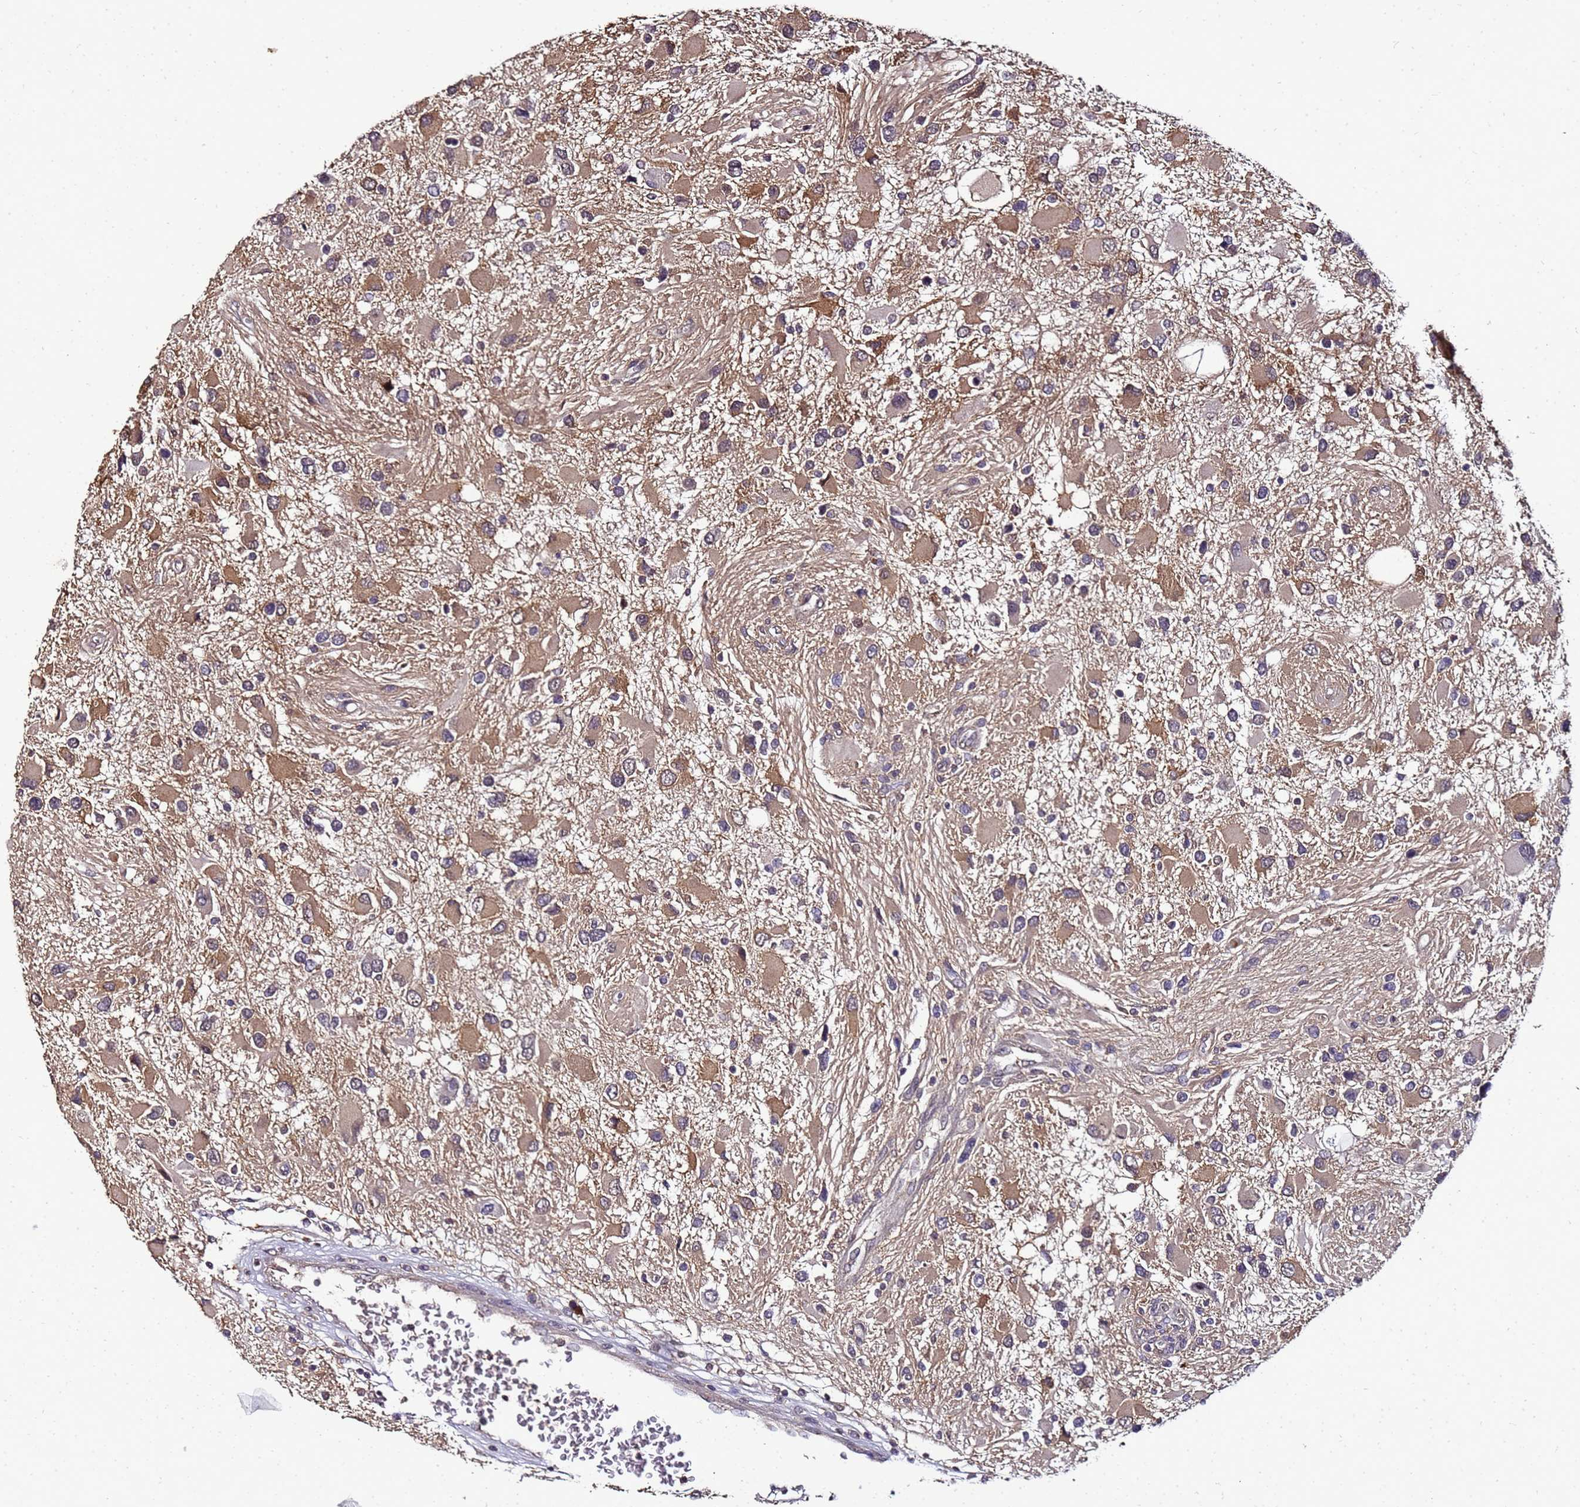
{"staining": {"intensity": "moderate", "quantity": "25%-75%", "location": "cytoplasmic/membranous"}, "tissue": "glioma", "cell_type": "Tumor cells", "image_type": "cancer", "snomed": [{"axis": "morphology", "description": "Glioma, malignant, High grade"}, {"axis": "topography", "description": "Brain"}], "caption": "Glioma stained for a protein (brown) displays moderate cytoplasmic/membranous positive staining in about 25%-75% of tumor cells.", "gene": "ANKRD17", "patient": {"sex": "male", "age": 53}}